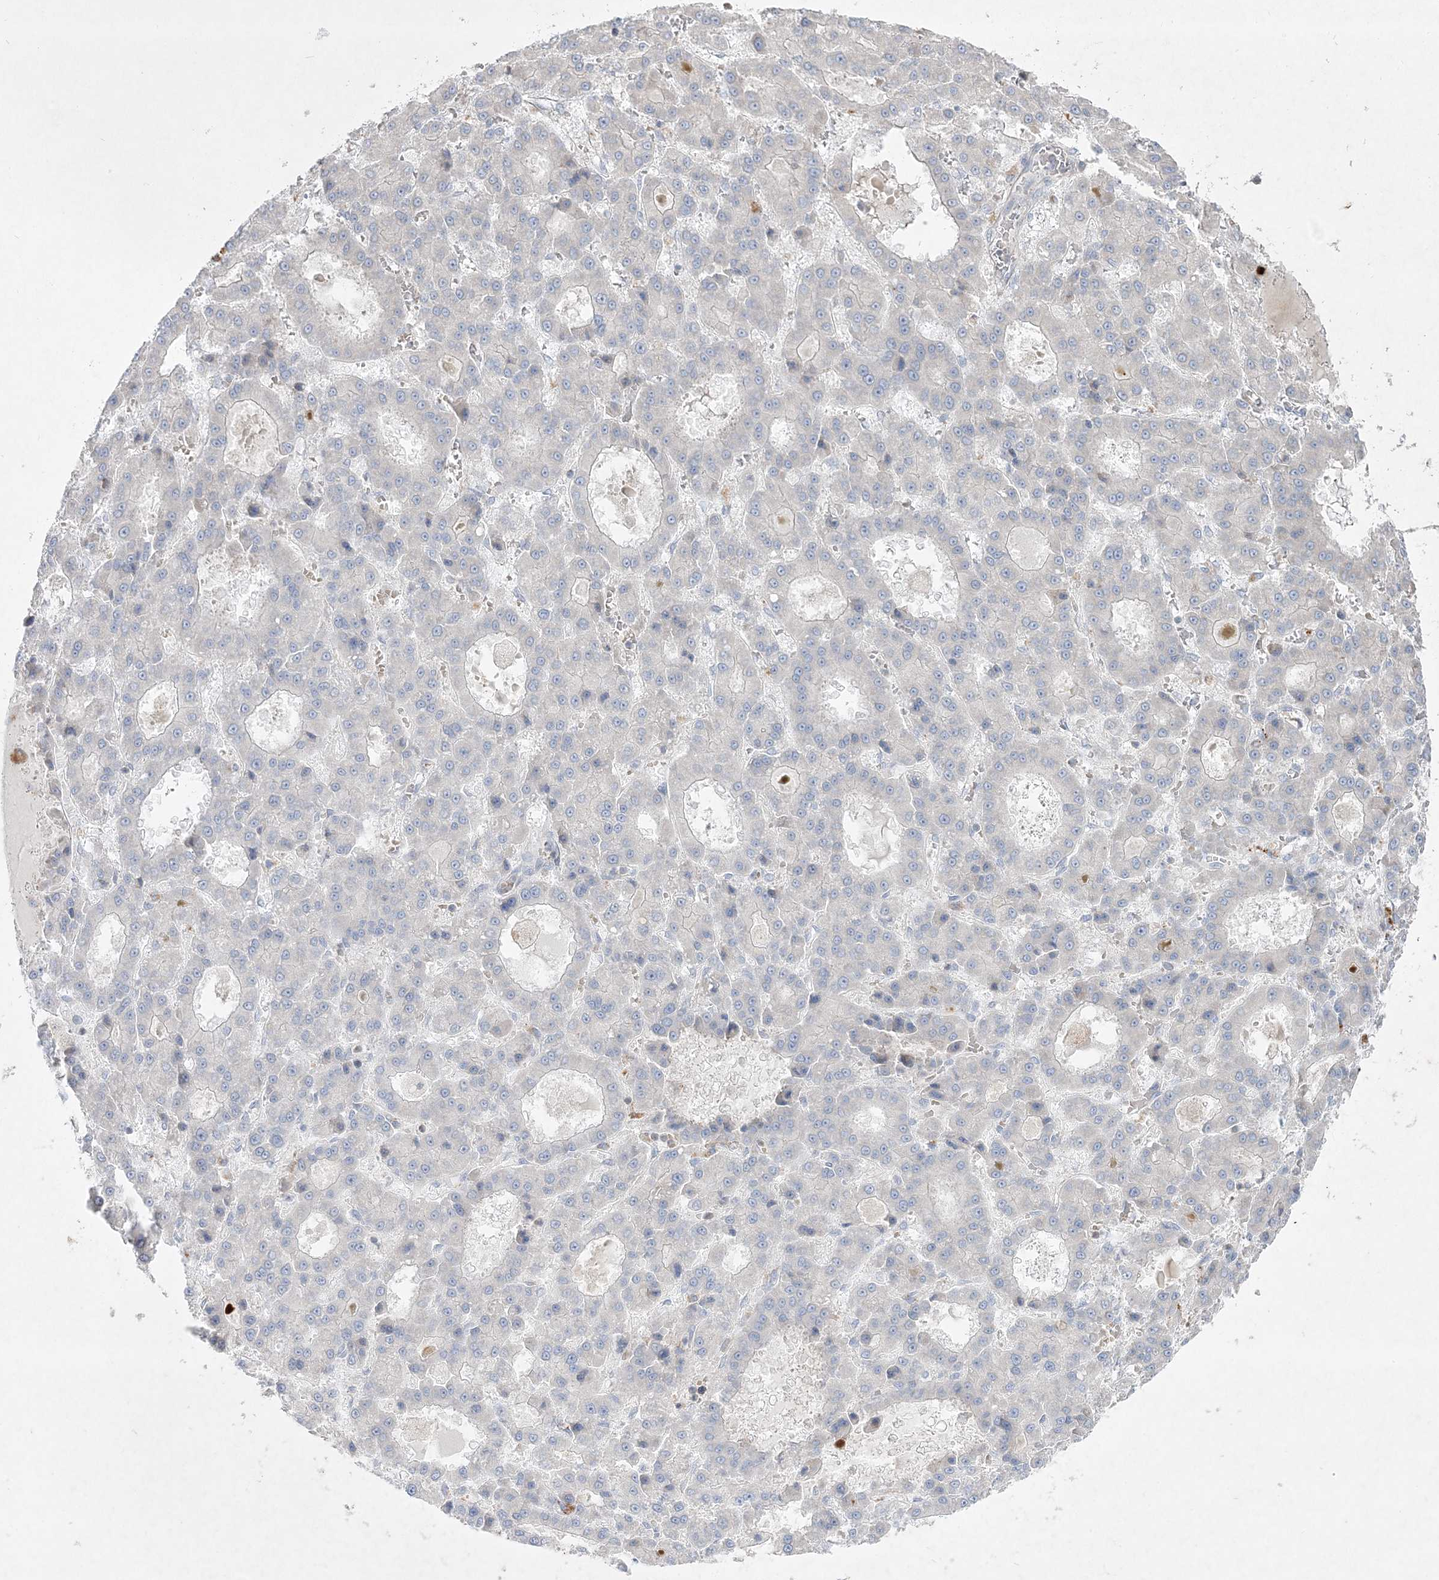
{"staining": {"intensity": "negative", "quantity": "none", "location": "none"}, "tissue": "liver cancer", "cell_type": "Tumor cells", "image_type": "cancer", "snomed": [{"axis": "morphology", "description": "Carcinoma, Hepatocellular, NOS"}, {"axis": "topography", "description": "Liver"}], "caption": "Photomicrograph shows no protein expression in tumor cells of liver cancer tissue.", "gene": "CLNK", "patient": {"sex": "male", "age": 70}}